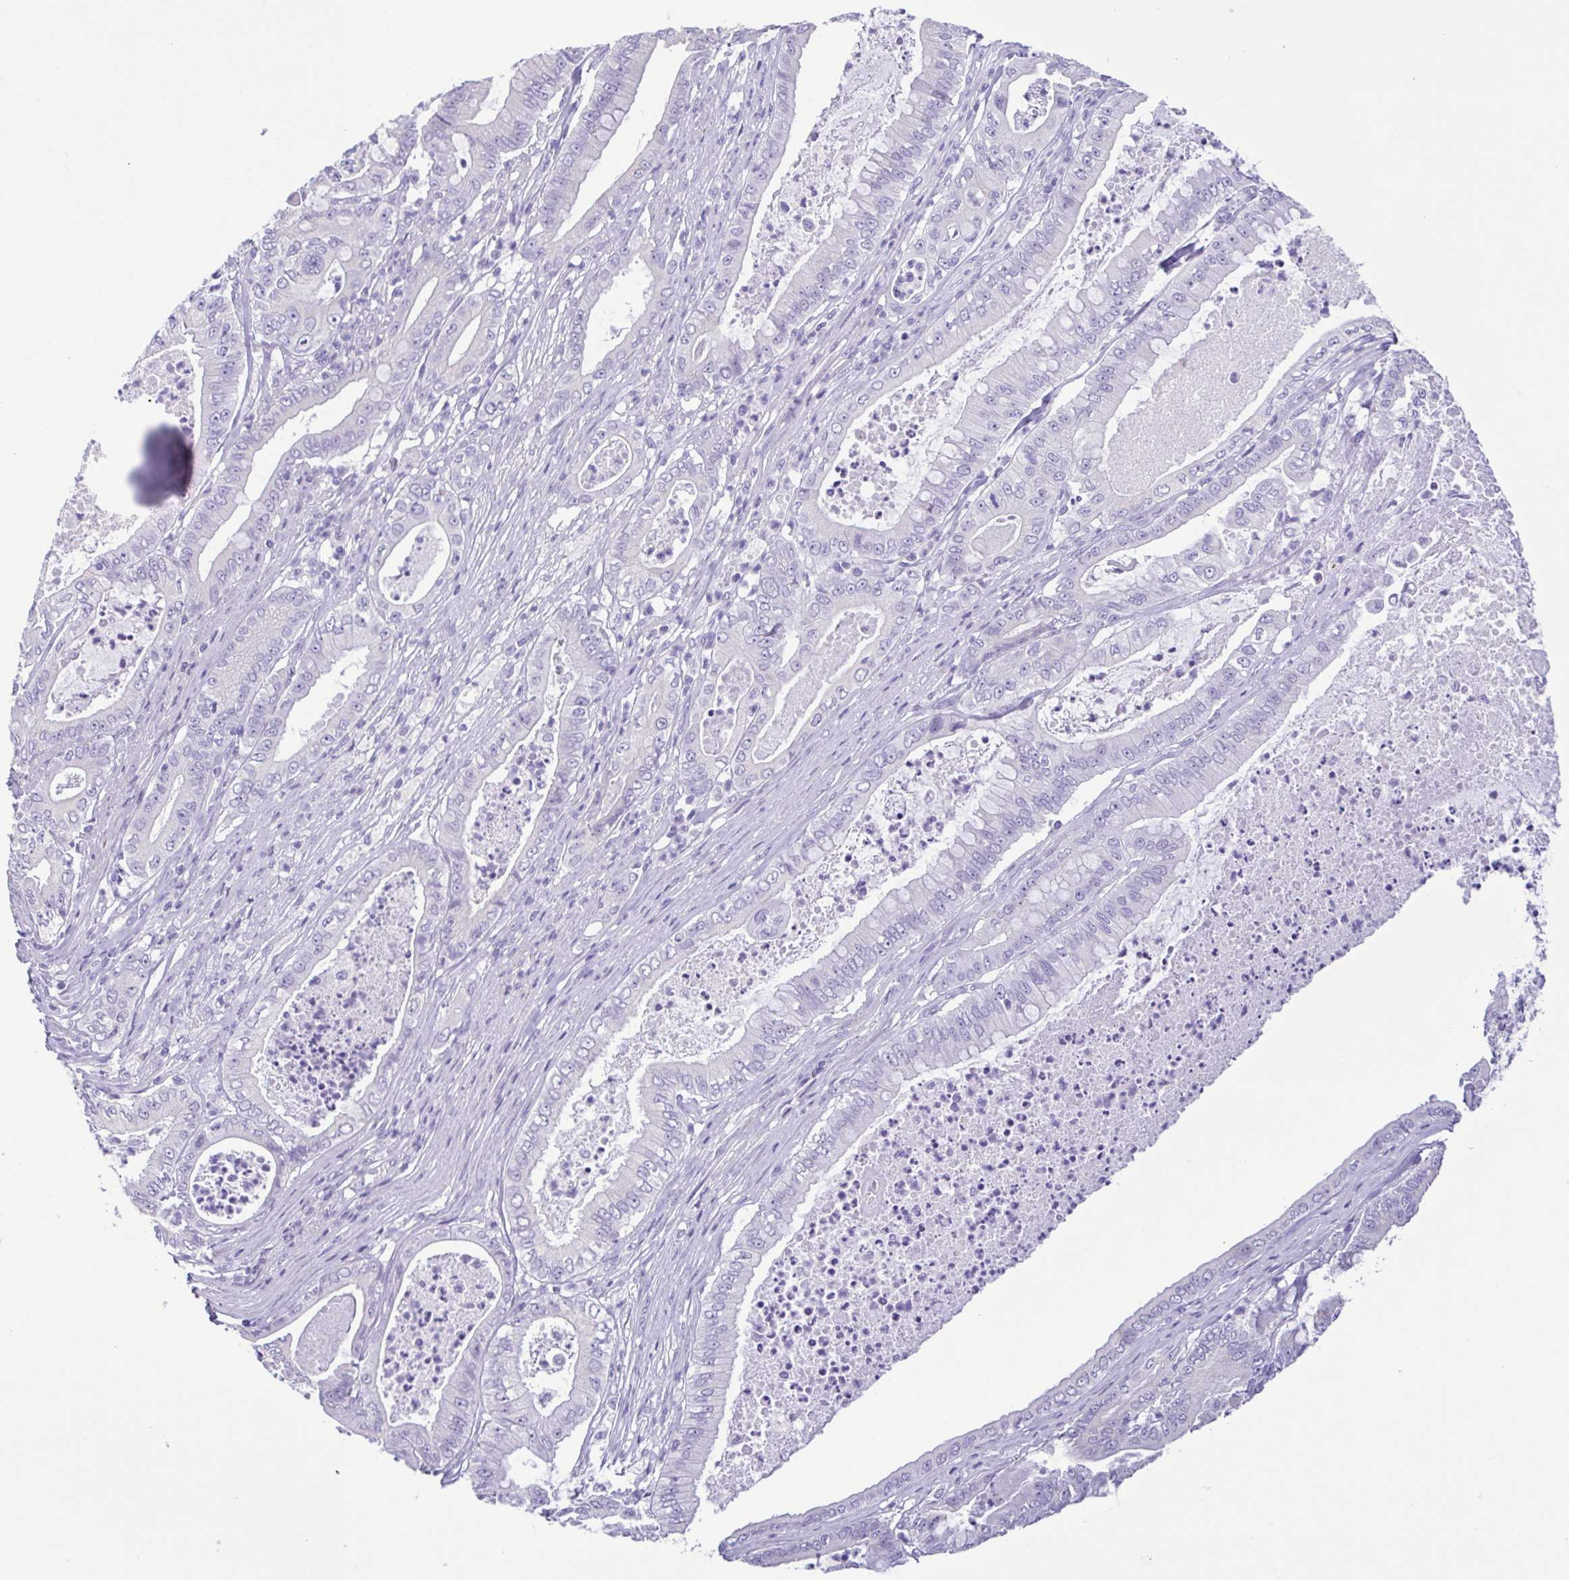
{"staining": {"intensity": "negative", "quantity": "none", "location": "none"}, "tissue": "pancreatic cancer", "cell_type": "Tumor cells", "image_type": "cancer", "snomed": [{"axis": "morphology", "description": "Adenocarcinoma, NOS"}, {"axis": "topography", "description": "Pancreas"}], "caption": "Immunohistochemistry image of neoplastic tissue: human pancreatic cancer stained with DAB (3,3'-diaminobenzidine) displays no significant protein positivity in tumor cells.", "gene": "CBY2", "patient": {"sex": "male", "age": 71}}